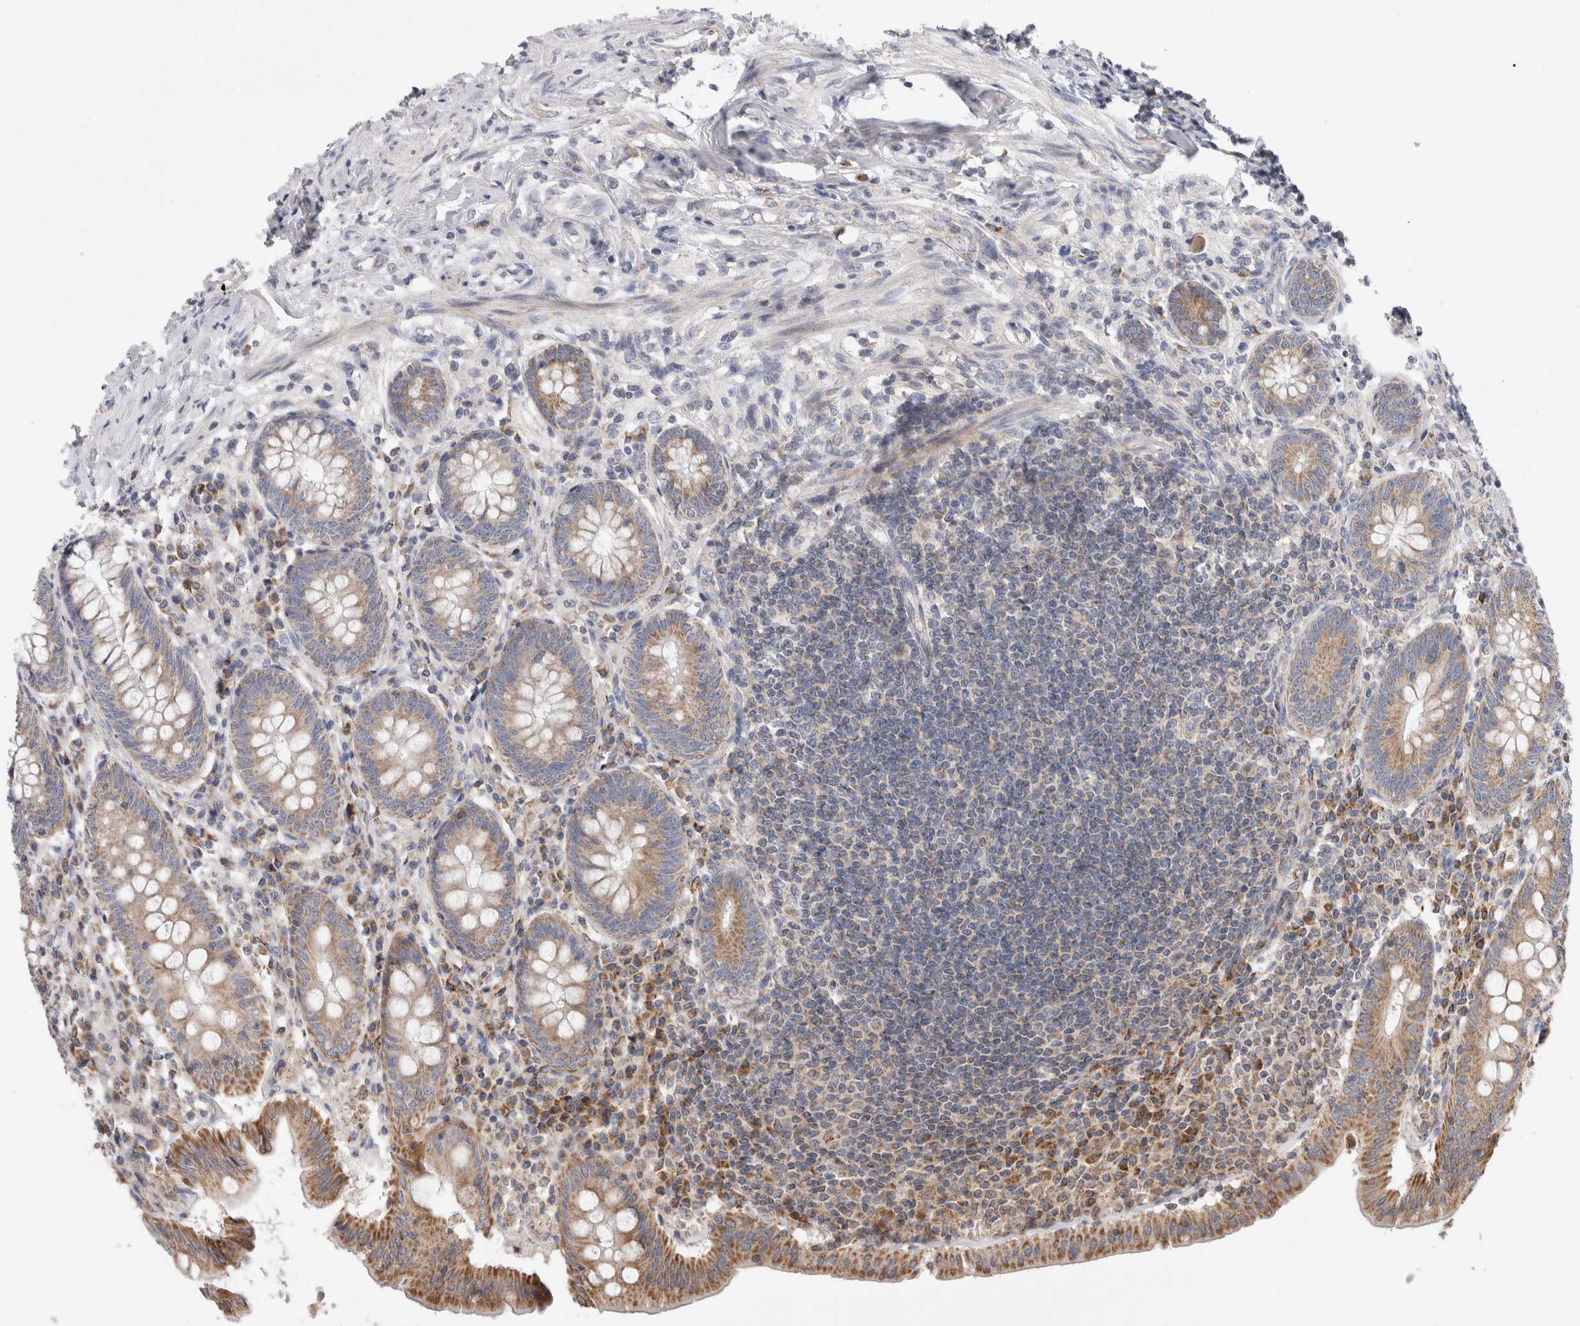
{"staining": {"intensity": "moderate", "quantity": ">75%", "location": "cytoplasmic/membranous"}, "tissue": "appendix", "cell_type": "Glandular cells", "image_type": "normal", "snomed": [{"axis": "morphology", "description": "Normal tissue, NOS"}, {"axis": "topography", "description": "Appendix"}], "caption": "Normal appendix demonstrates moderate cytoplasmic/membranous positivity in approximately >75% of glandular cells, visualized by immunohistochemistry. (brown staining indicates protein expression, while blue staining denotes nuclei).", "gene": "KIF21B", "patient": {"sex": "female", "age": 54}}